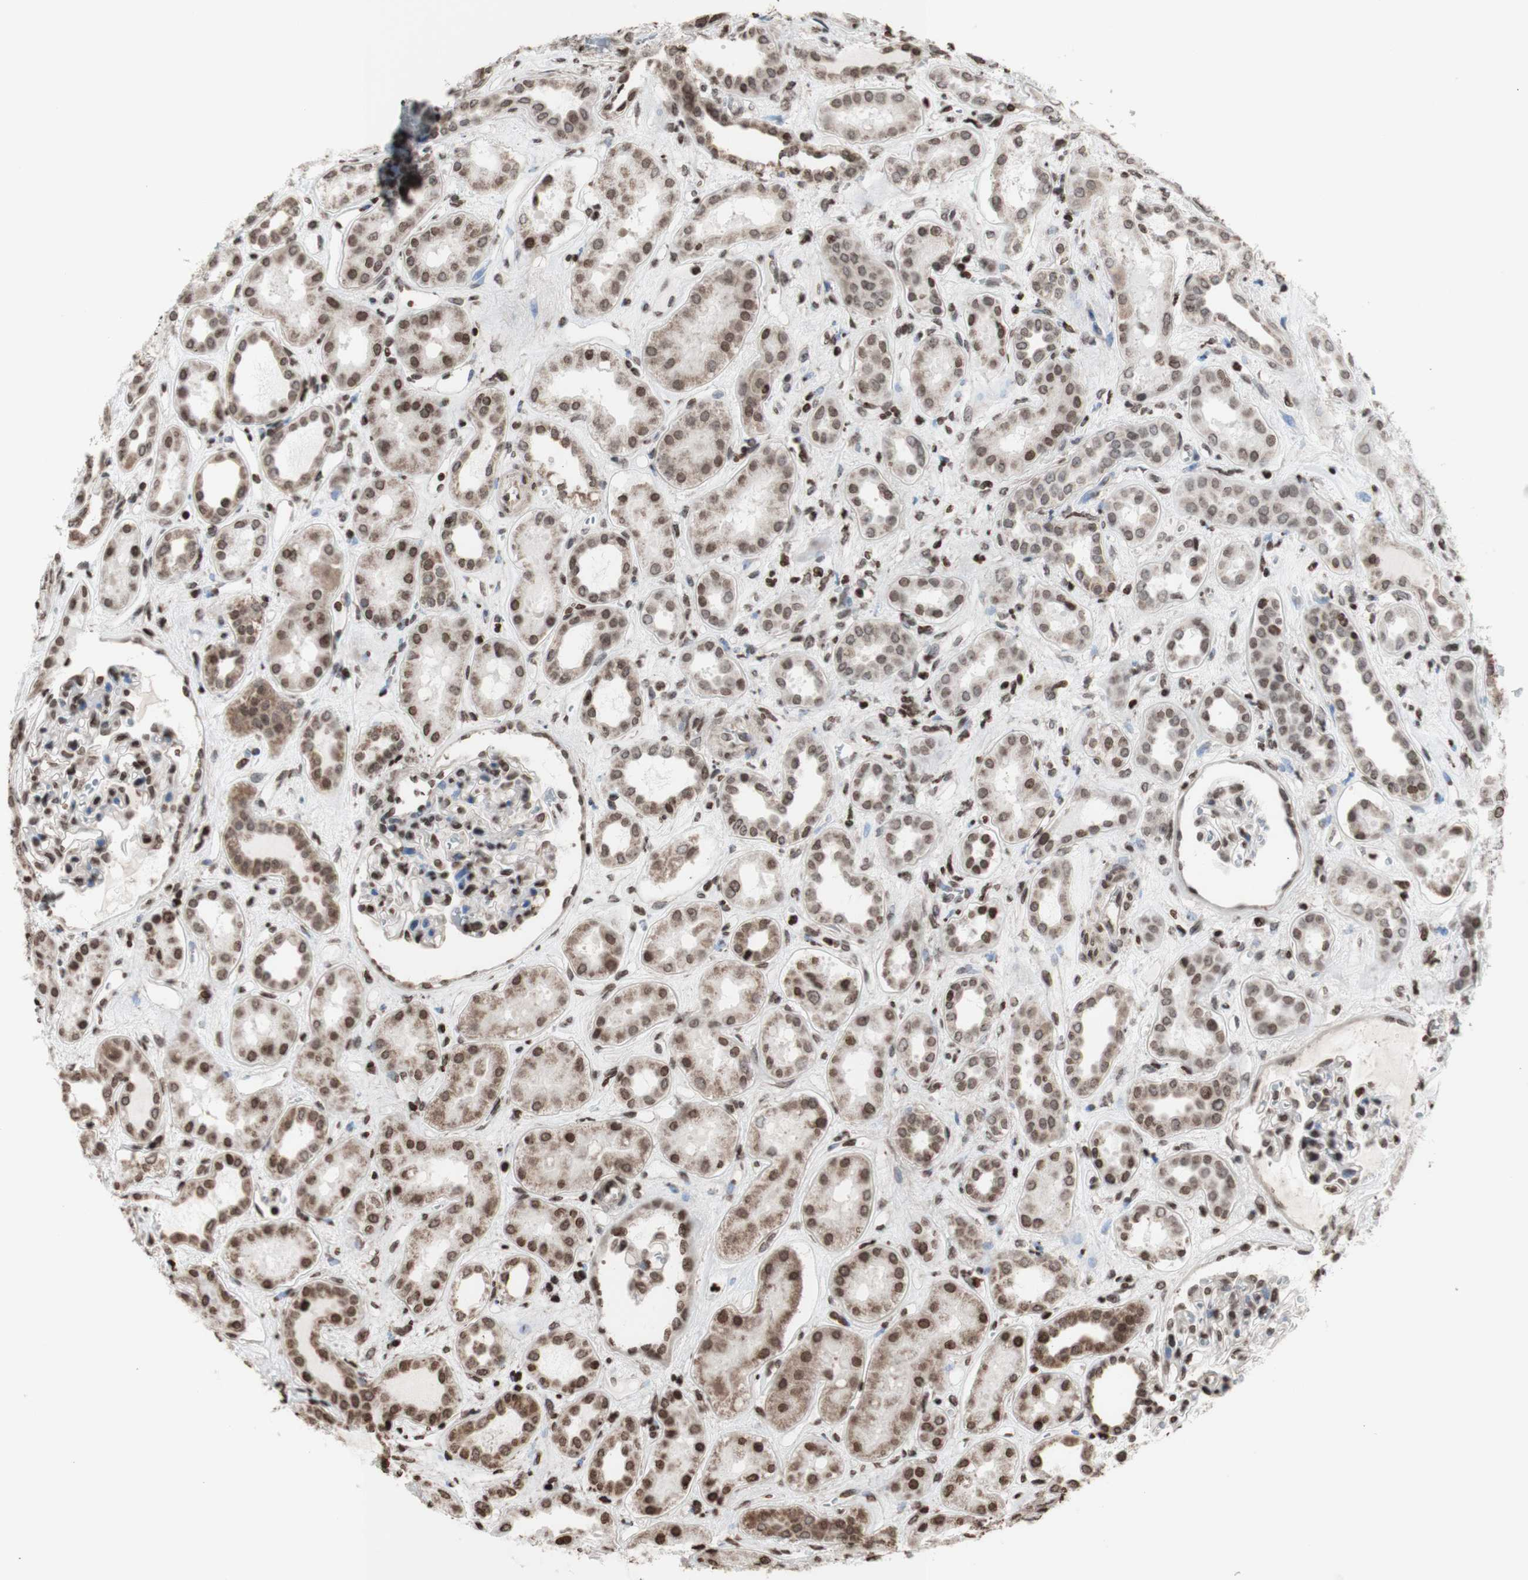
{"staining": {"intensity": "moderate", "quantity": "25%-75%", "location": "nuclear"}, "tissue": "kidney", "cell_type": "Cells in glomeruli", "image_type": "normal", "snomed": [{"axis": "morphology", "description": "Normal tissue, NOS"}, {"axis": "topography", "description": "Kidney"}], "caption": "Immunohistochemistry (IHC) of normal human kidney displays medium levels of moderate nuclear staining in about 25%-75% of cells in glomeruli. (DAB = brown stain, brightfield microscopy at high magnification).", "gene": "SNAI2", "patient": {"sex": "male", "age": 59}}